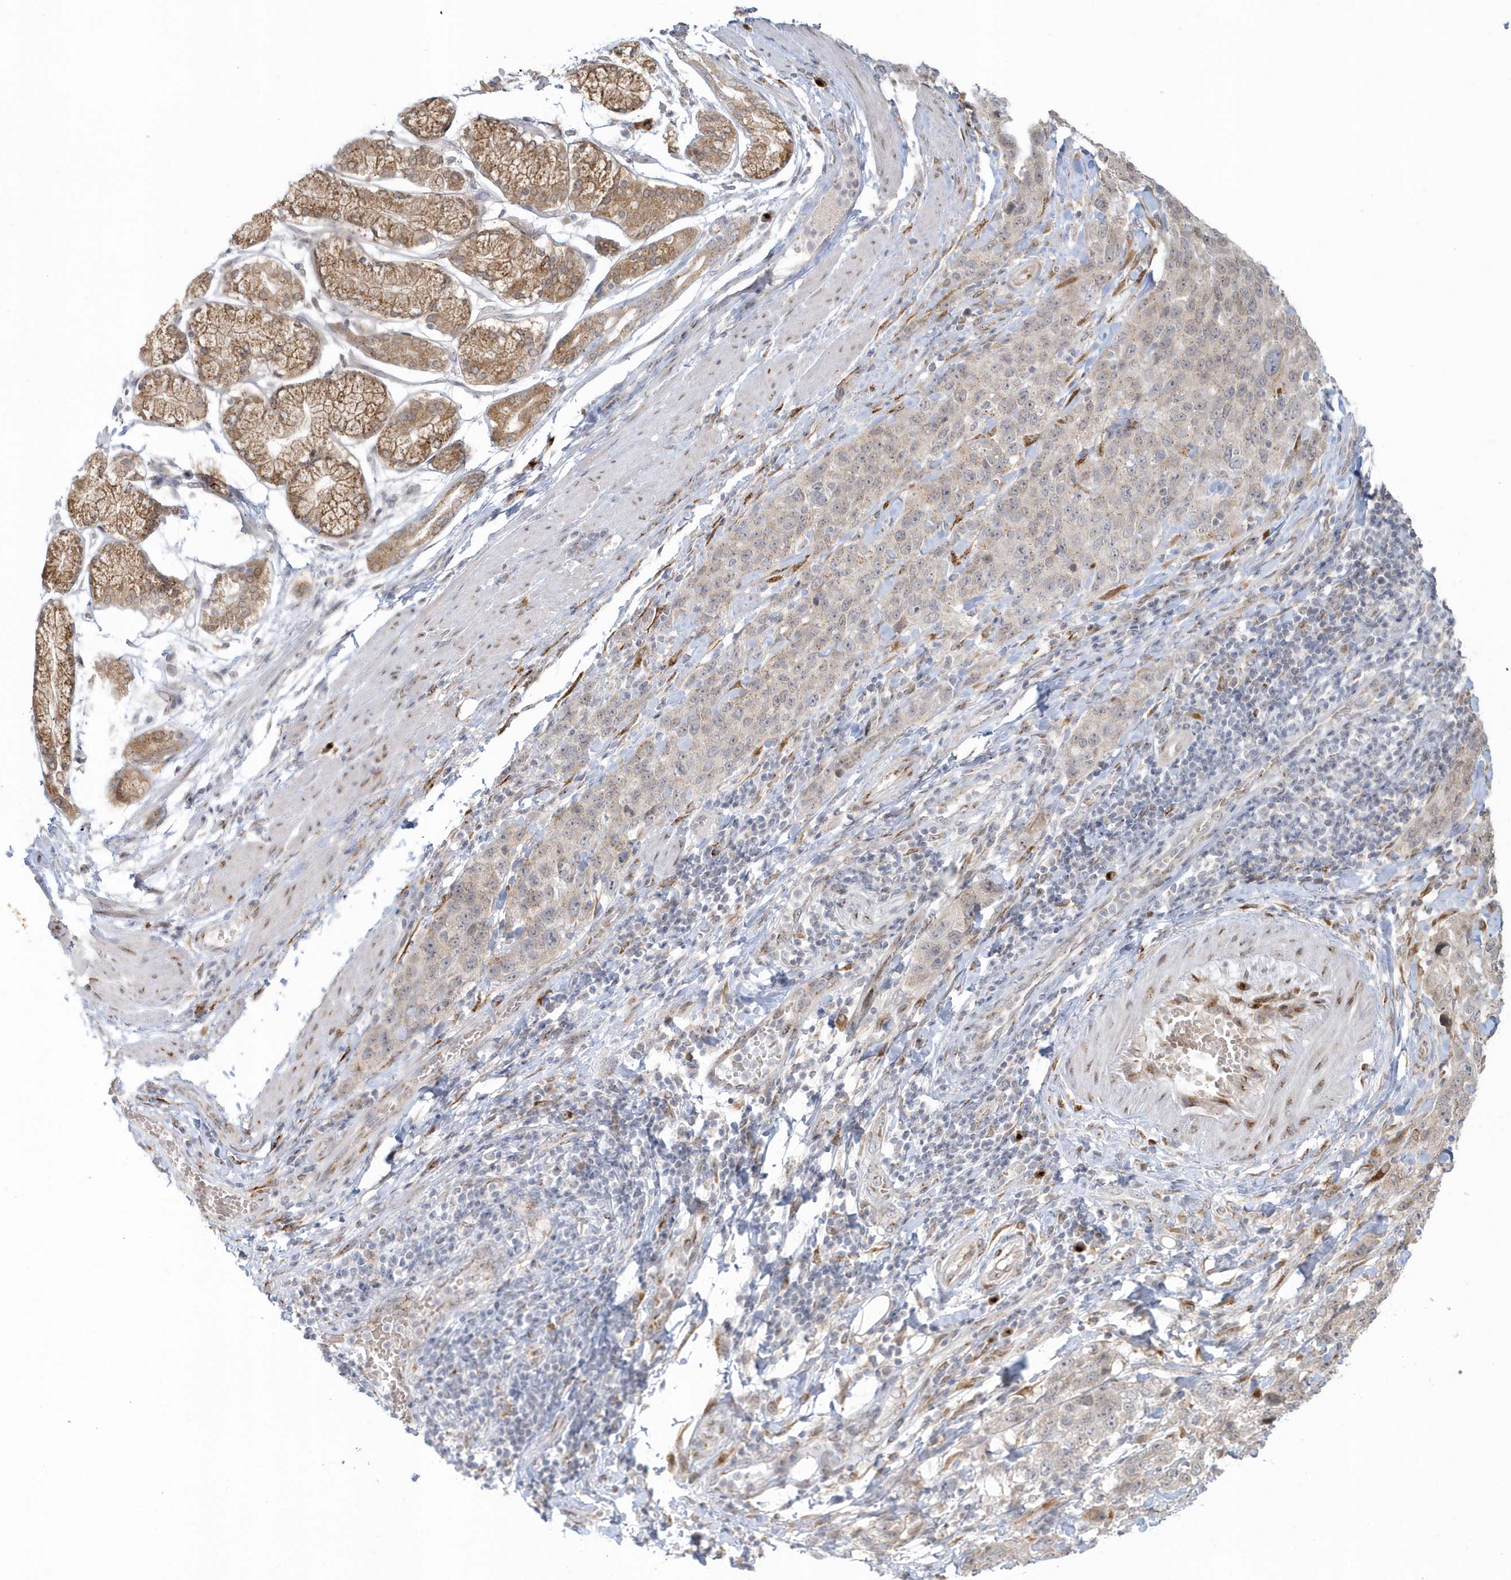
{"staining": {"intensity": "weak", "quantity": "<25%", "location": "cytoplasmic/membranous"}, "tissue": "stomach cancer", "cell_type": "Tumor cells", "image_type": "cancer", "snomed": [{"axis": "morphology", "description": "Normal tissue, NOS"}, {"axis": "morphology", "description": "Adenocarcinoma, NOS"}, {"axis": "topography", "description": "Lymph node"}, {"axis": "topography", "description": "Stomach"}], "caption": "Tumor cells show no significant expression in stomach adenocarcinoma.", "gene": "DHFR", "patient": {"sex": "male", "age": 48}}